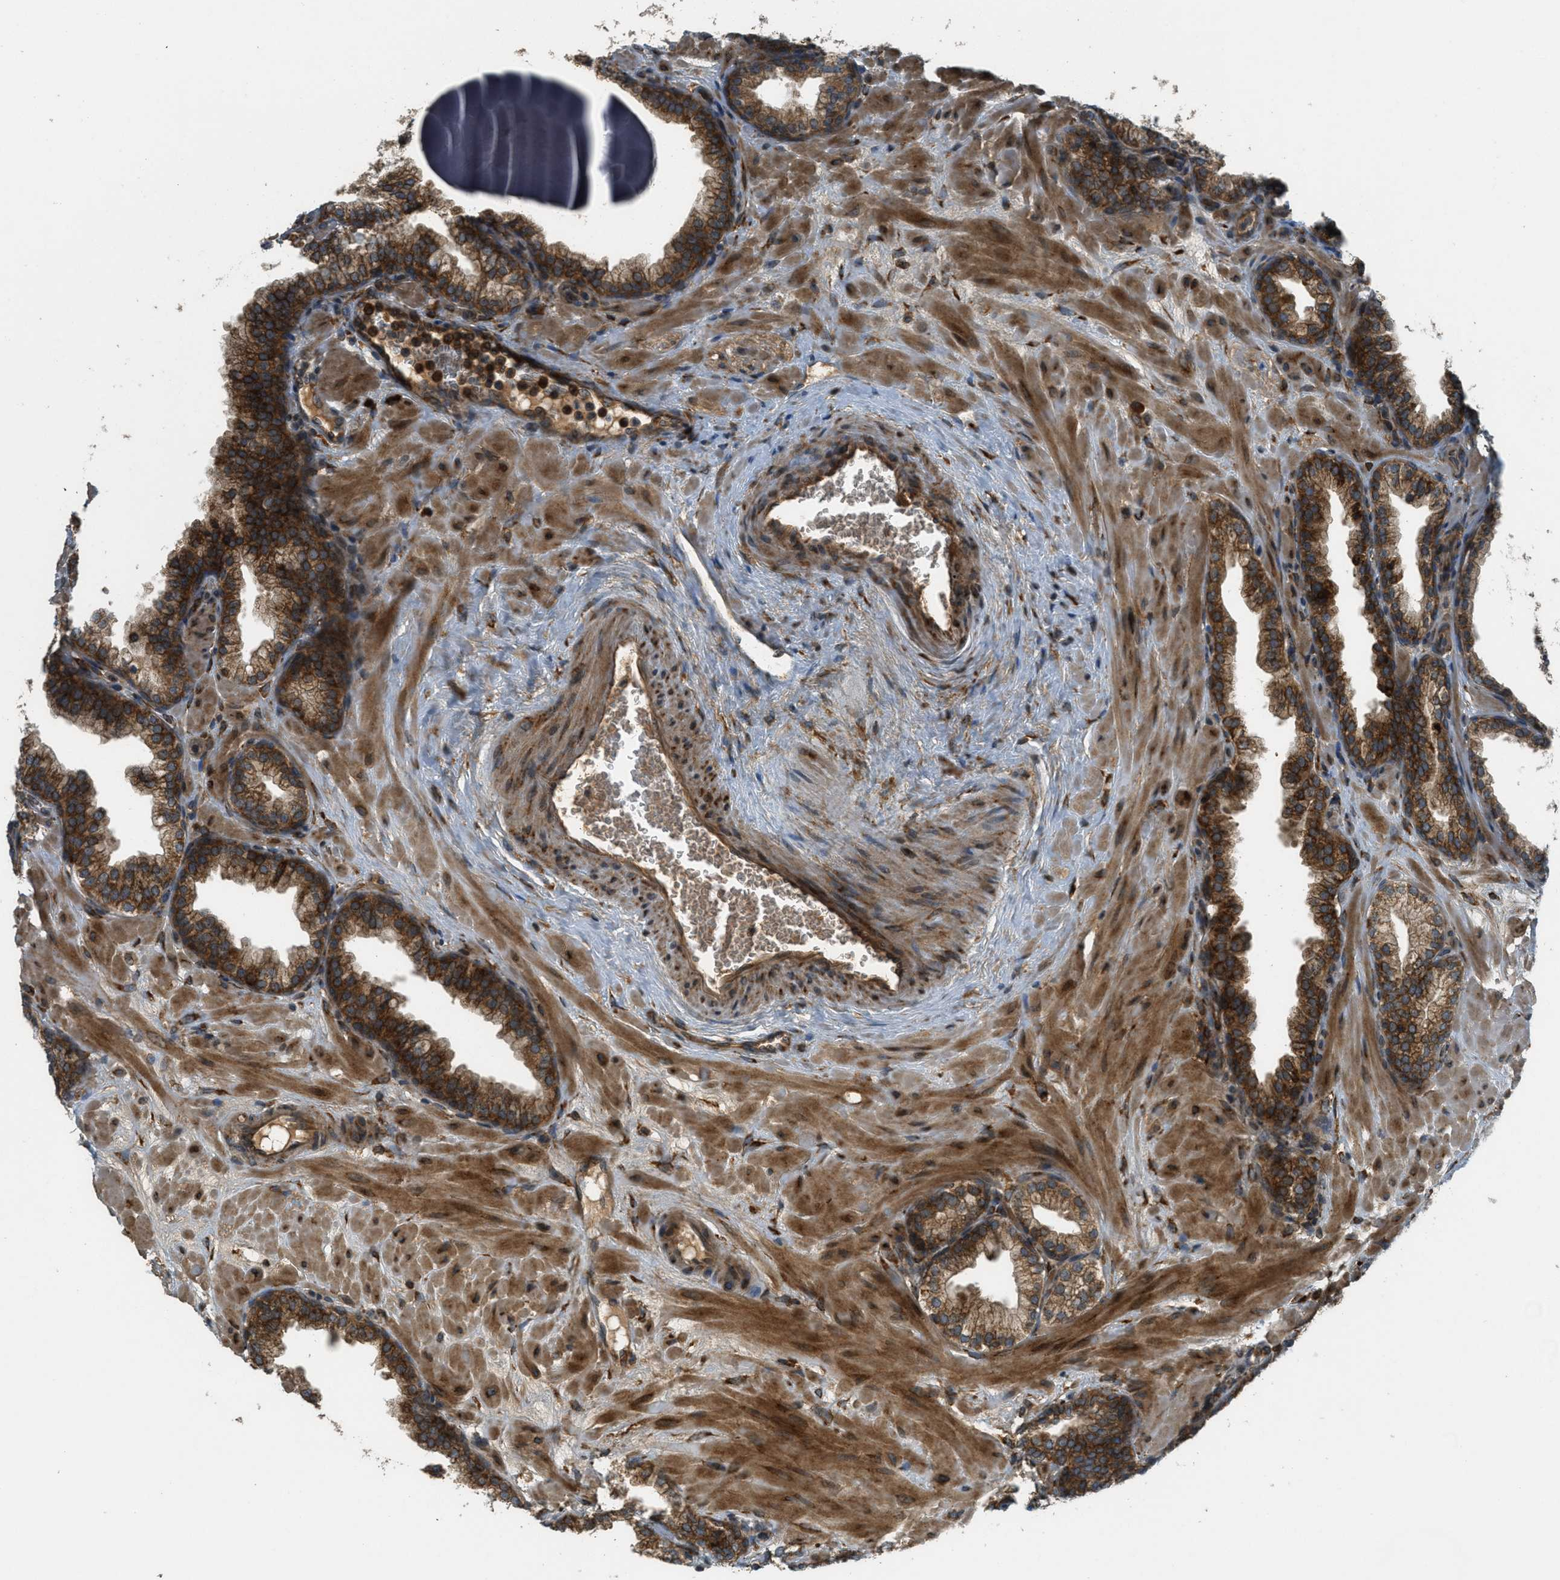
{"staining": {"intensity": "strong", "quantity": ">75%", "location": "cytoplasmic/membranous"}, "tissue": "prostate", "cell_type": "Glandular cells", "image_type": "normal", "snomed": [{"axis": "morphology", "description": "Normal tissue, NOS"}, {"axis": "morphology", "description": "Urothelial carcinoma, Low grade"}, {"axis": "topography", "description": "Urinary bladder"}, {"axis": "topography", "description": "Prostate"}], "caption": "Normal prostate reveals strong cytoplasmic/membranous staining in about >75% of glandular cells, visualized by immunohistochemistry. Nuclei are stained in blue.", "gene": "PCDH18", "patient": {"sex": "male", "age": 60}}